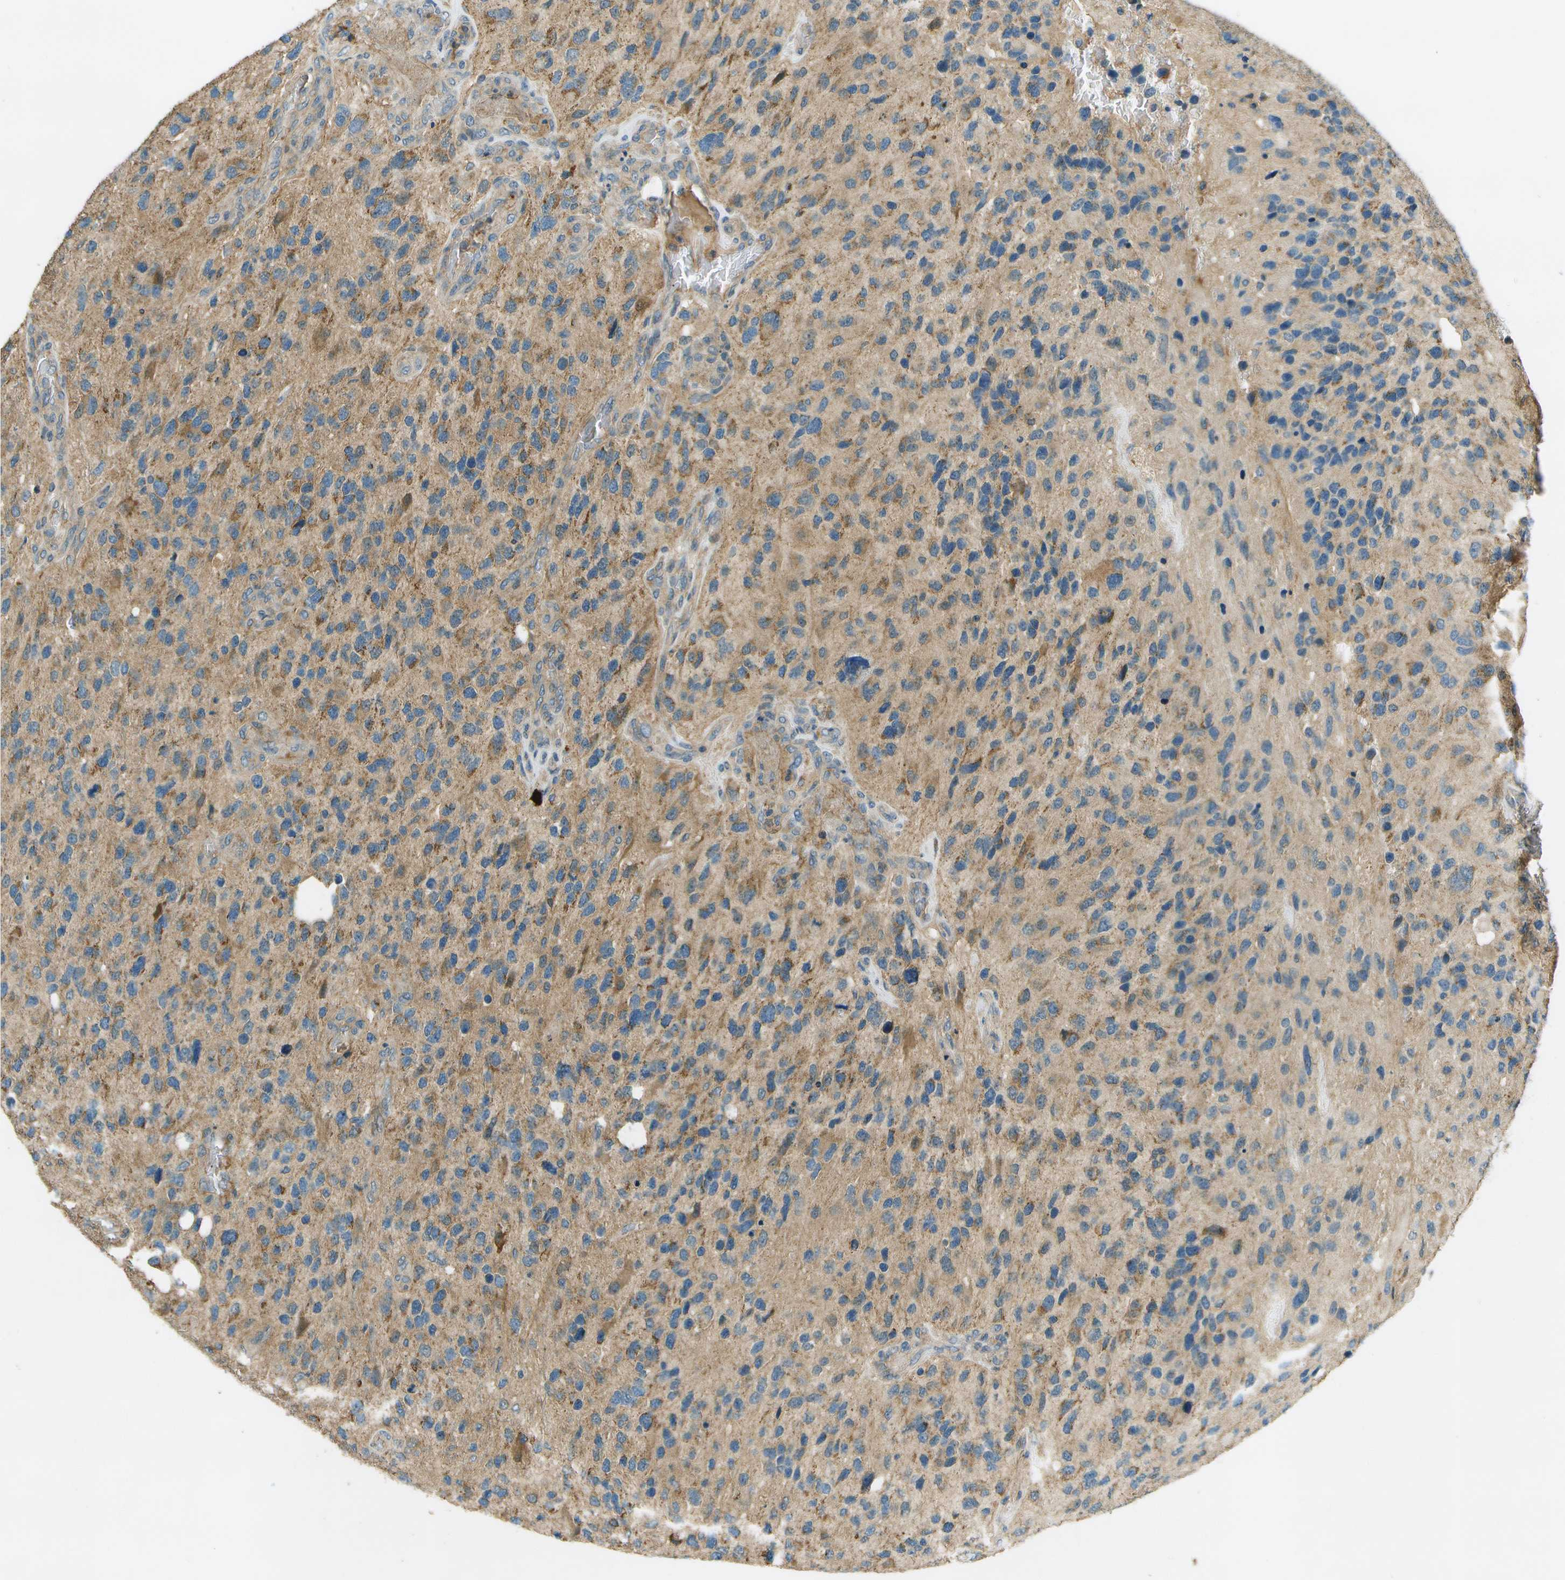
{"staining": {"intensity": "moderate", "quantity": ">75%", "location": "cytoplasmic/membranous"}, "tissue": "glioma", "cell_type": "Tumor cells", "image_type": "cancer", "snomed": [{"axis": "morphology", "description": "Glioma, malignant, High grade"}, {"axis": "topography", "description": "Brain"}], "caption": "Immunohistochemical staining of malignant glioma (high-grade) reveals medium levels of moderate cytoplasmic/membranous protein positivity in about >75% of tumor cells. The protein of interest is shown in brown color, while the nuclei are stained blue.", "gene": "NUDT4", "patient": {"sex": "female", "age": 58}}